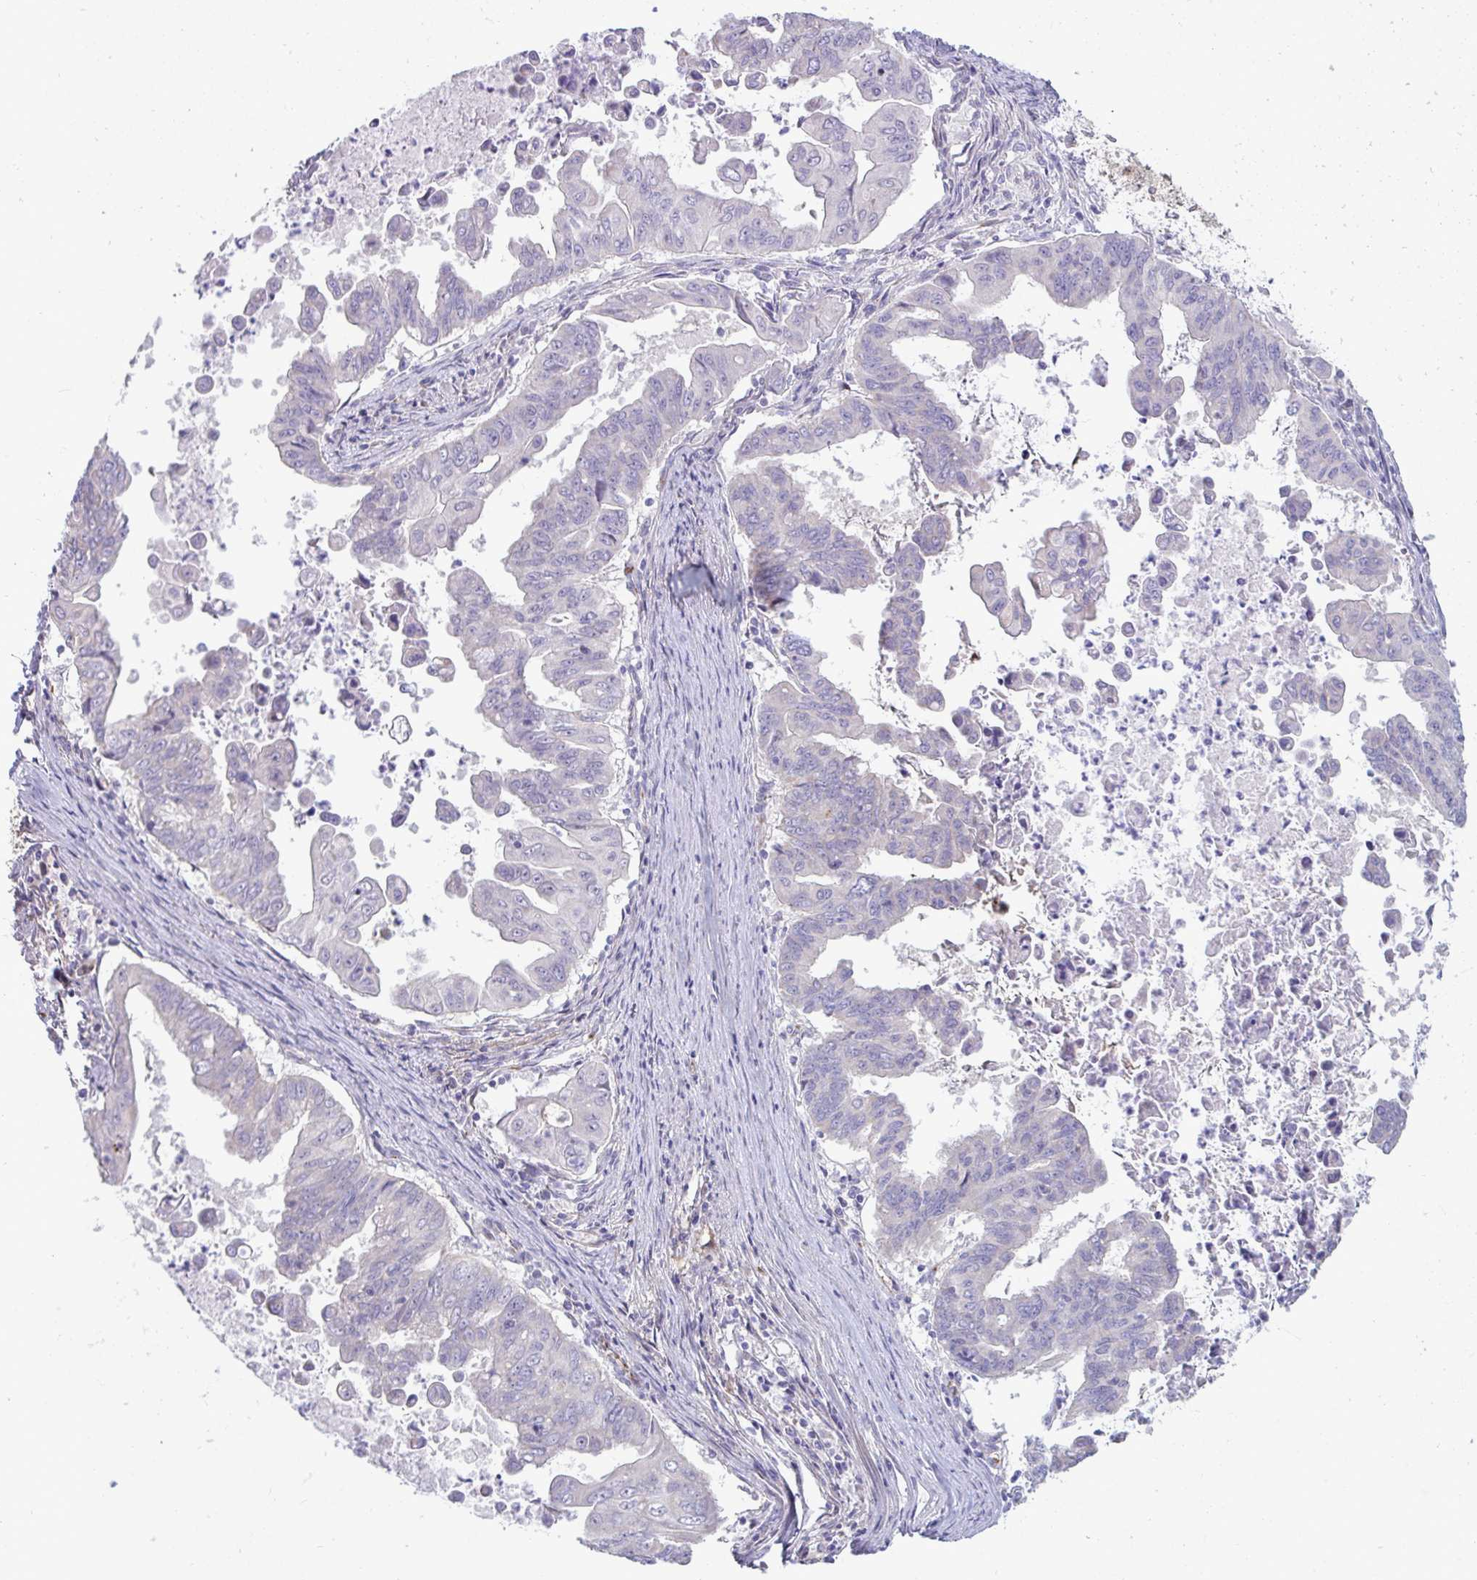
{"staining": {"intensity": "negative", "quantity": "none", "location": "none"}, "tissue": "stomach cancer", "cell_type": "Tumor cells", "image_type": "cancer", "snomed": [{"axis": "morphology", "description": "Adenocarcinoma, NOS"}, {"axis": "topography", "description": "Stomach, upper"}], "caption": "Immunohistochemistry photomicrograph of neoplastic tissue: human stomach adenocarcinoma stained with DAB (3,3'-diaminobenzidine) demonstrates no significant protein staining in tumor cells.", "gene": "IL37", "patient": {"sex": "male", "age": 80}}